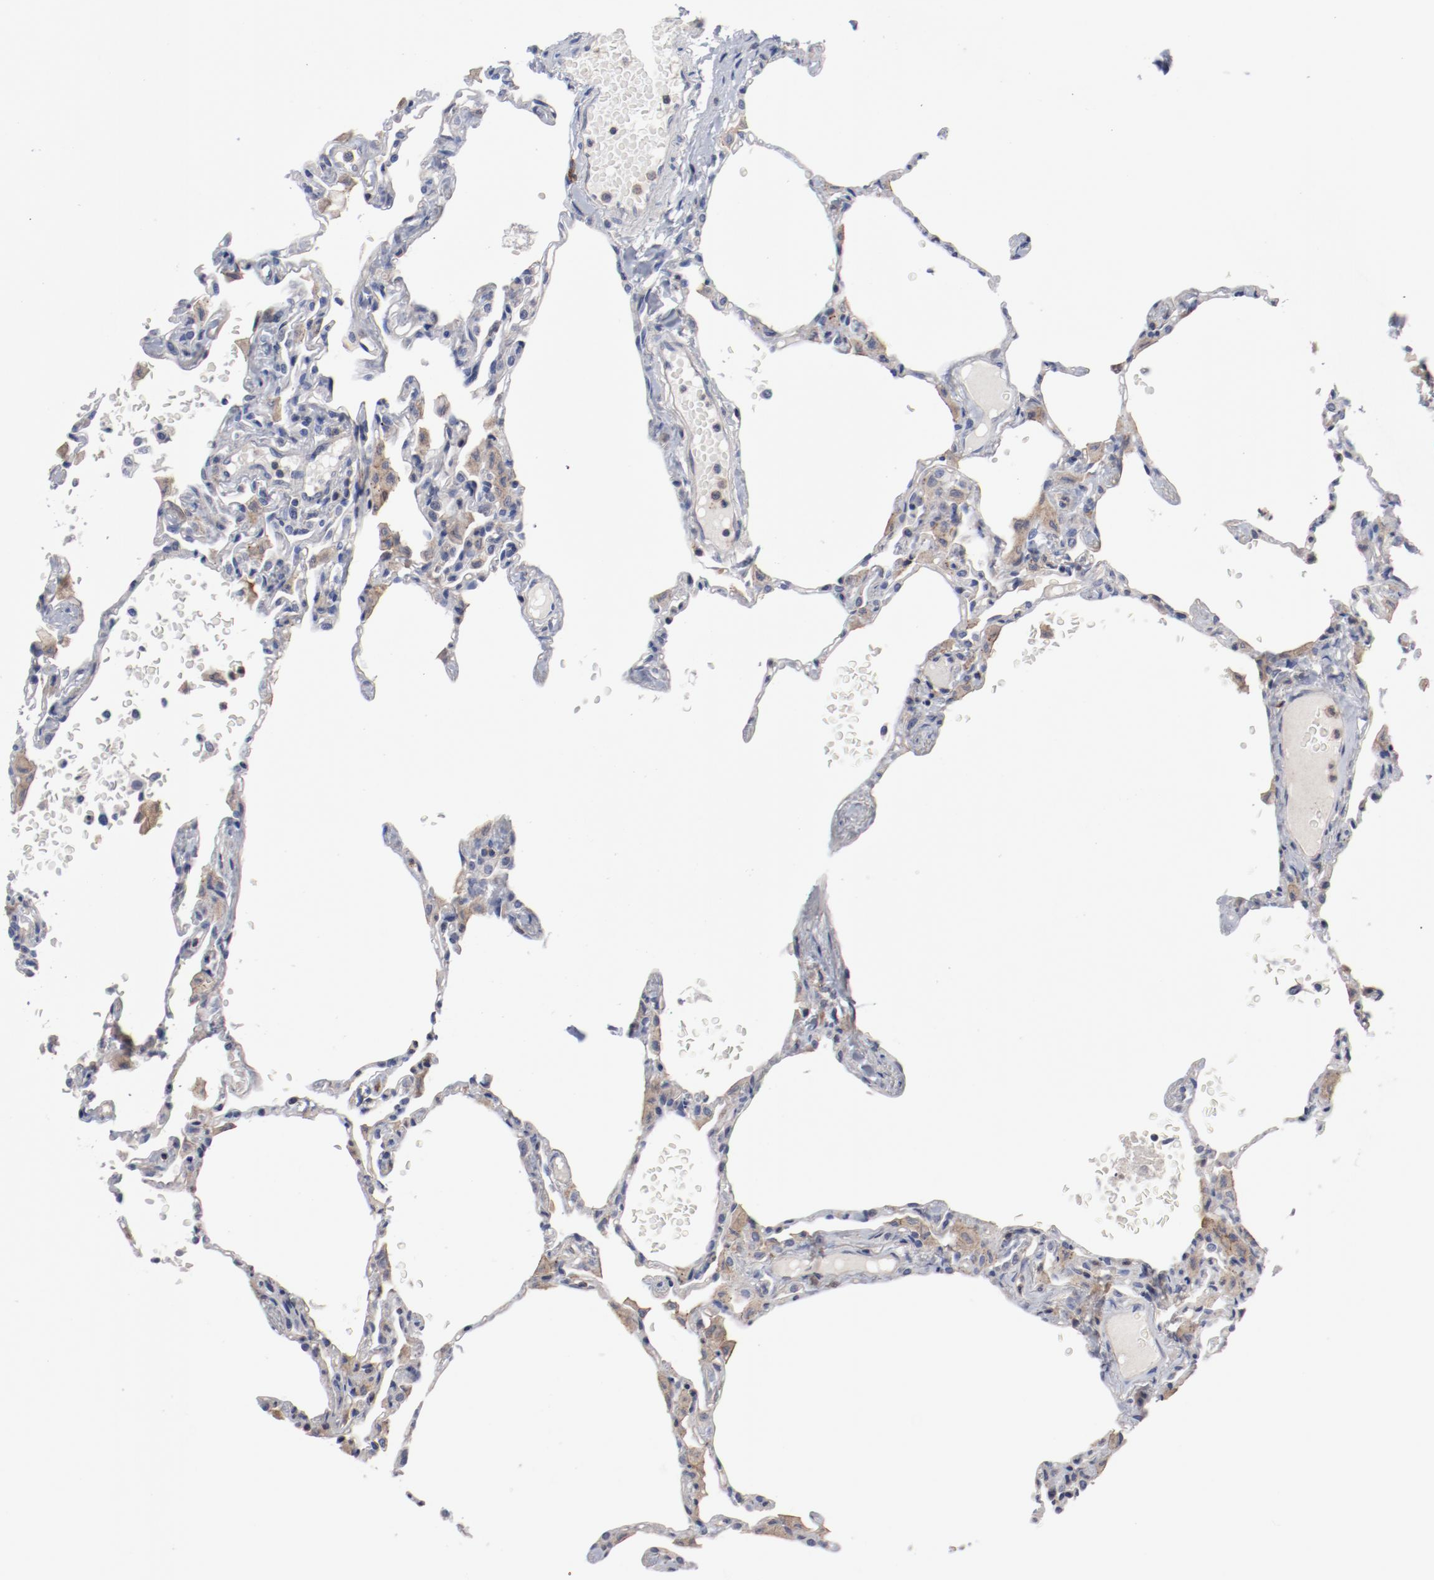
{"staining": {"intensity": "negative", "quantity": "none", "location": "none"}, "tissue": "lung", "cell_type": "Alveolar cells", "image_type": "normal", "snomed": [{"axis": "morphology", "description": "Normal tissue, NOS"}, {"axis": "topography", "description": "Lung"}], "caption": "Photomicrograph shows no protein expression in alveolar cells of normal lung. (Stains: DAB IHC with hematoxylin counter stain, Microscopy: brightfield microscopy at high magnification).", "gene": "CBL", "patient": {"sex": "female", "age": 49}}